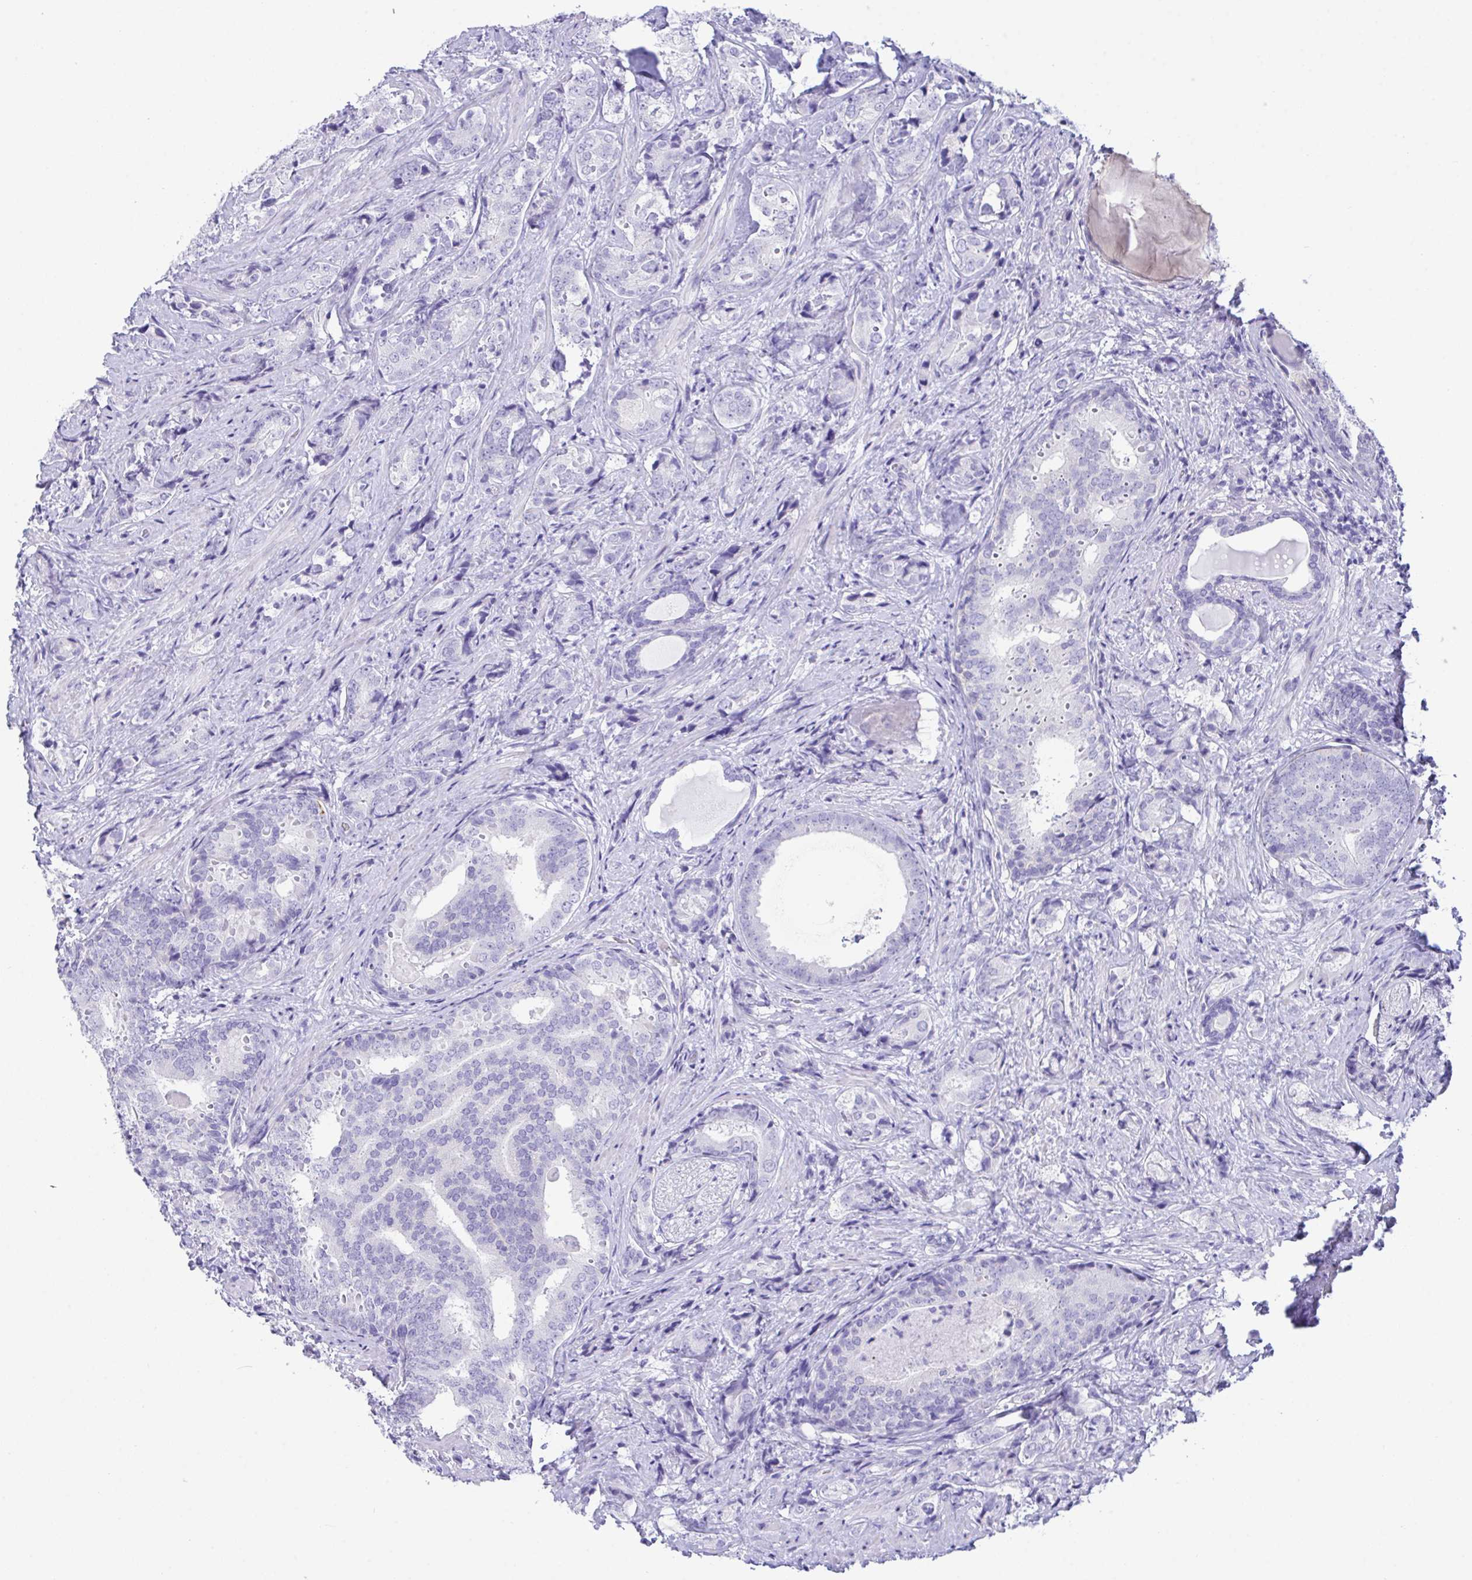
{"staining": {"intensity": "negative", "quantity": "none", "location": "none"}, "tissue": "prostate cancer", "cell_type": "Tumor cells", "image_type": "cancer", "snomed": [{"axis": "morphology", "description": "Adenocarcinoma, High grade"}, {"axis": "topography", "description": "Prostate"}], "caption": "An IHC image of prostate cancer (adenocarcinoma (high-grade)) is shown. There is no staining in tumor cells of prostate cancer (adenocarcinoma (high-grade)). The staining was performed using DAB to visualize the protein expression in brown, while the nuclei were stained in blue with hematoxylin (Magnification: 20x).", "gene": "TMEM106B", "patient": {"sex": "male", "age": 62}}